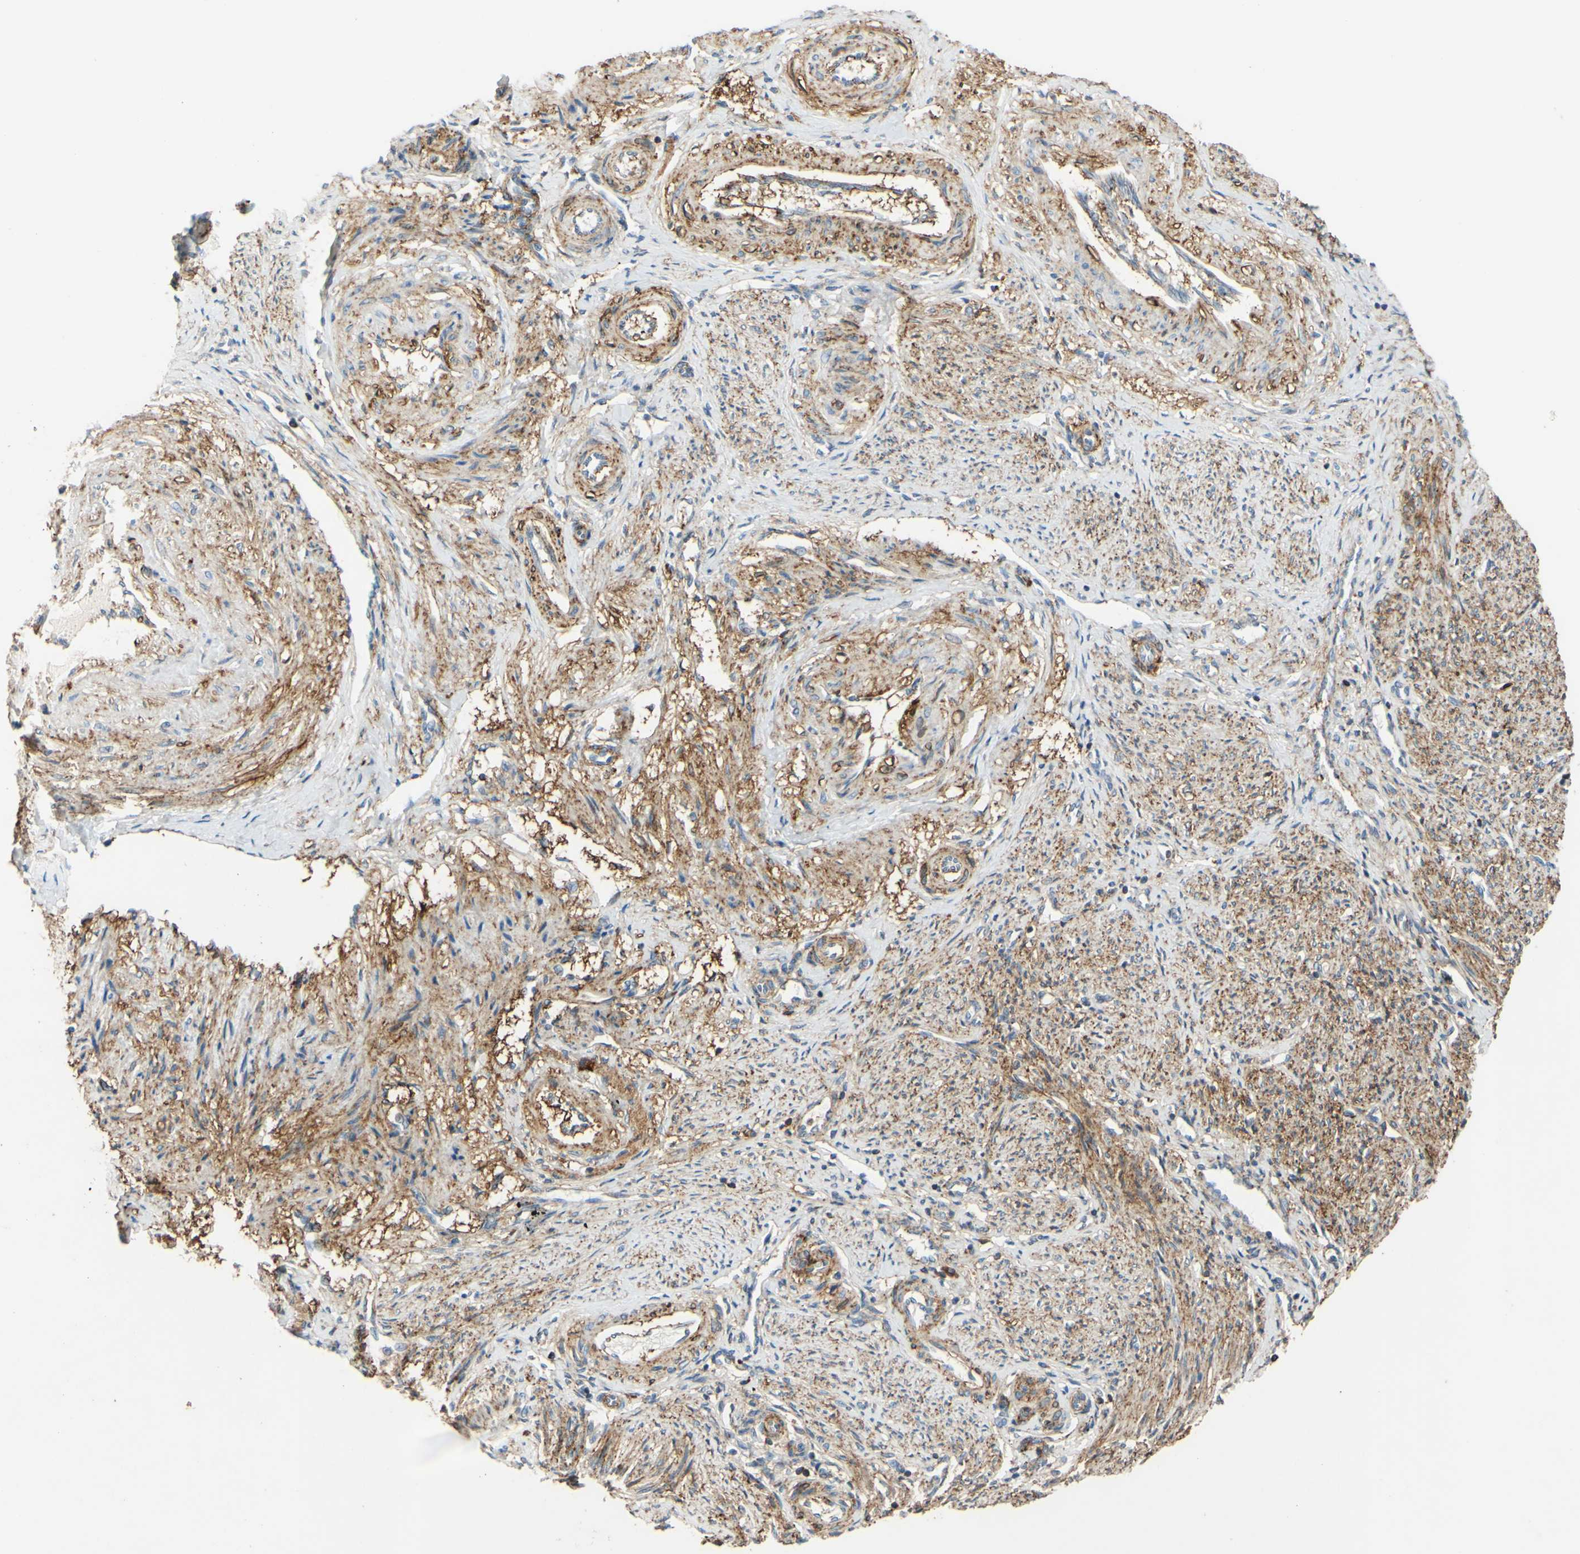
{"staining": {"intensity": "moderate", "quantity": "25%-75%", "location": "cytoplasmic/membranous"}, "tissue": "endometrium", "cell_type": "Cells in endometrial stroma", "image_type": "normal", "snomed": [{"axis": "morphology", "description": "Normal tissue, NOS"}, {"axis": "topography", "description": "Endometrium"}], "caption": "A brown stain highlights moderate cytoplasmic/membranous positivity of a protein in cells in endometrial stroma of benign endometrium. The staining is performed using DAB (3,3'-diaminobenzidine) brown chromogen to label protein expression. The nuclei are counter-stained blue using hematoxylin.", "gene": "POR", "patient": {"sex": "female", "age": 42}}